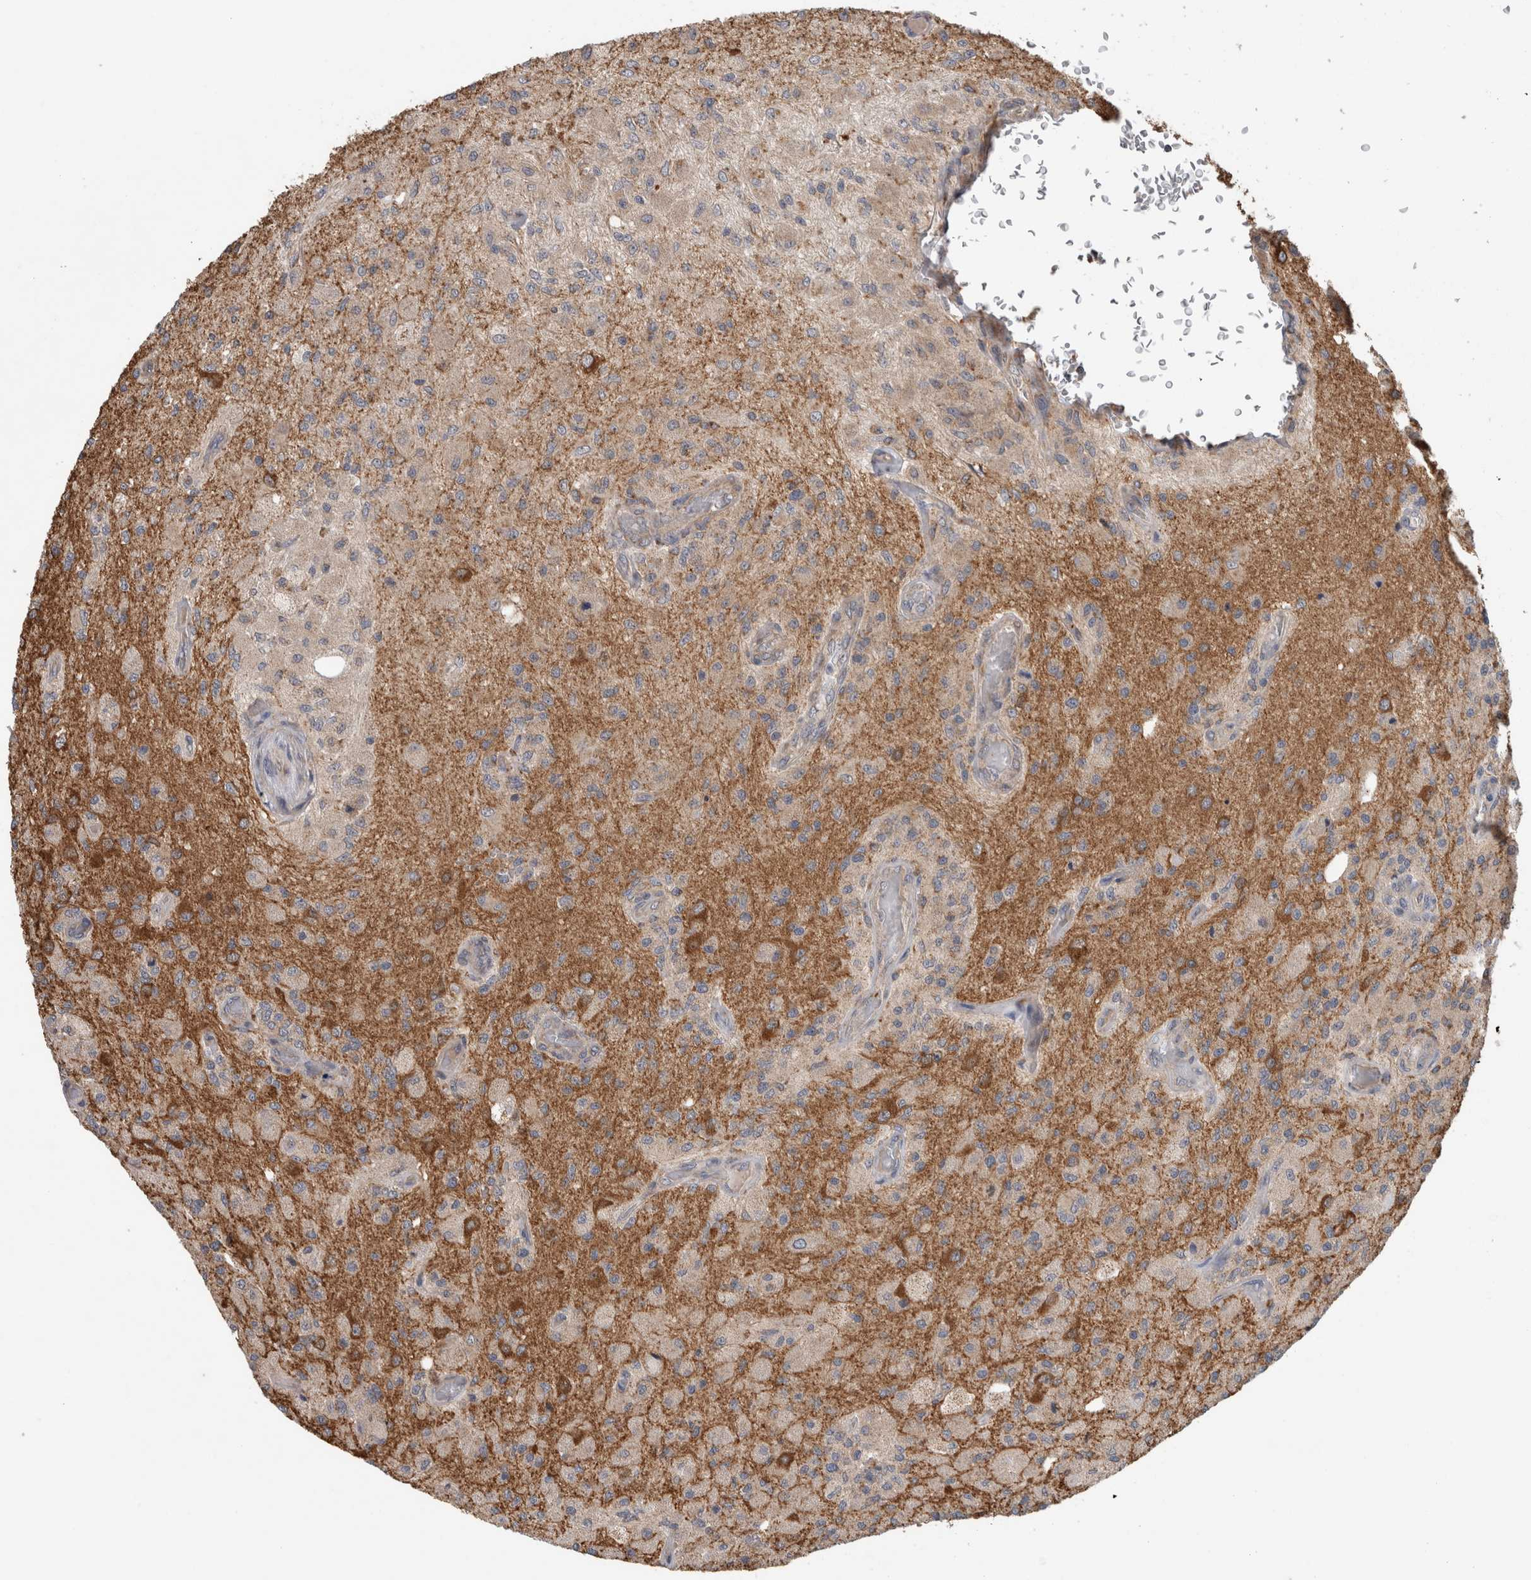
{"staining": {"intensity": "moderate", "quantity": "<25%", "location": "cytoplasmic/membranous"}, "tissue": "glioma", "cell_type": "Tumor cells", "image_type": "cancer", "snomed": [{"axis": "morphology", "description": "Normal tissue, NOS"}, {"axis": "morphology", "description": "Glioma, malignant, High grade"}, {"axis": "topography", "description": "Cerebral cortex"}], "caption": "Approximately <25% of tumor cells in malignant glioma (high-grade) show moderate cytoplasmic/membranous protein positivity as visualized by brown immunohistochemical staining.", "gene": "ADGRL3", "patient": {"sex": "male", "age": 77}}